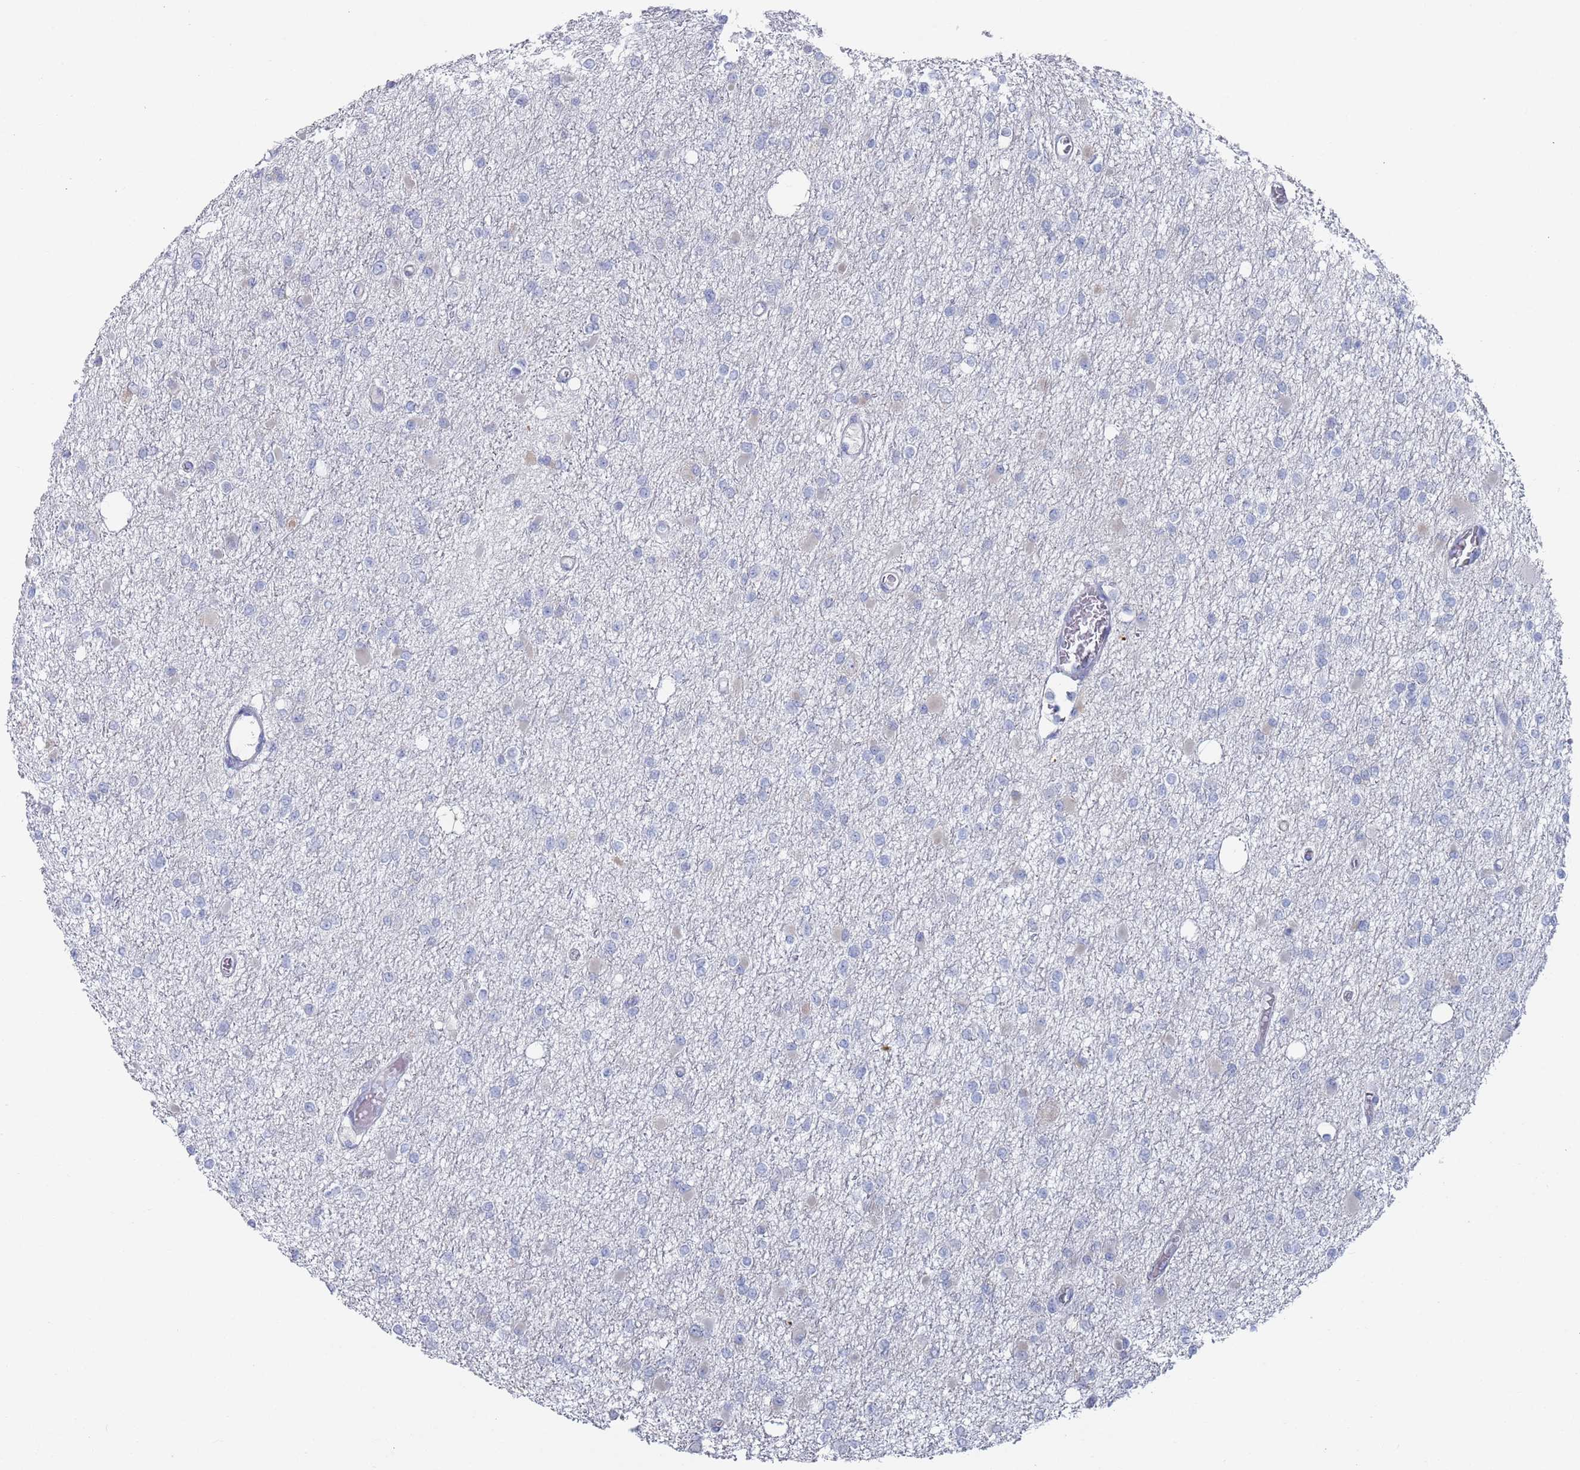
{"staining": {"intensity": "negative", "quantity": "none", "location": "none"}, "tissue": "glioma", "cell_type": "Tumor cells", "image_type": "cancer", "snomed": [{"axis": "morphology", "description": "Glioma, malignant, Low grade"}, {"axis": "topography", "description": "Brain"}], "caption": "Immunohistochemical staining of human glioma exhibits no significant expression in tumor cells.", "gene": "MAT1A", "patient": {"sex": "female", "age": 22}}